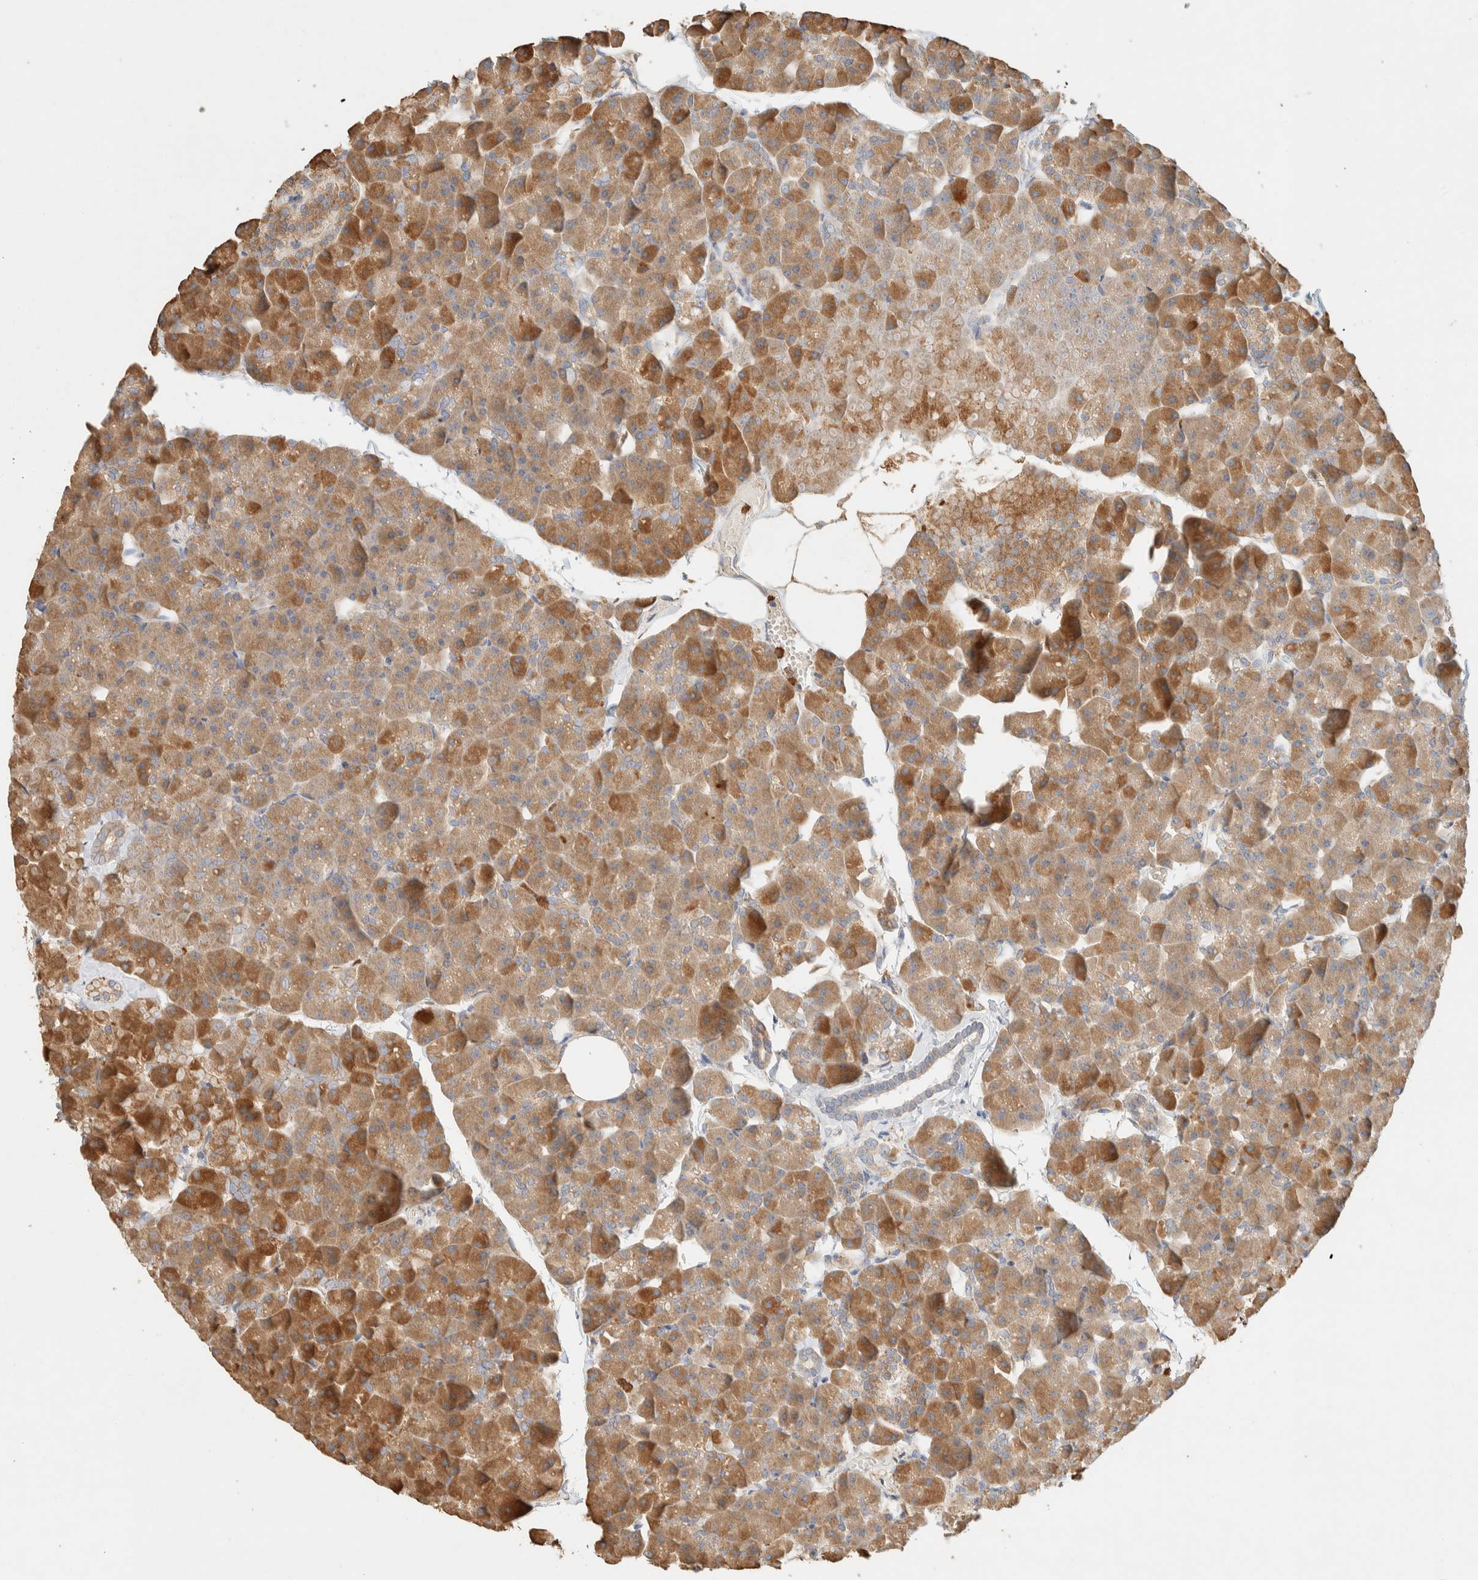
{"staining": {"intensity": "moderate", "quantity": ">75%", "location": "cytoplasmic/membranous"}, "tissue": "pancreas", "cell_type": "Exocrine glandular cells", "image_type": "normal", "snomed": [{"axis": "morphology", "description": "Normal tissue, NOS"}, {"axis": "topography", "description": "Pancreas"}], "caption": "A brown stain labels moderate cytoplasmic/membranous staining of a protein in exocrine glandular cells of unremarkable human pancreas.", "gene": "TTC3", "patient": {"sex": "male", "age": 35}}